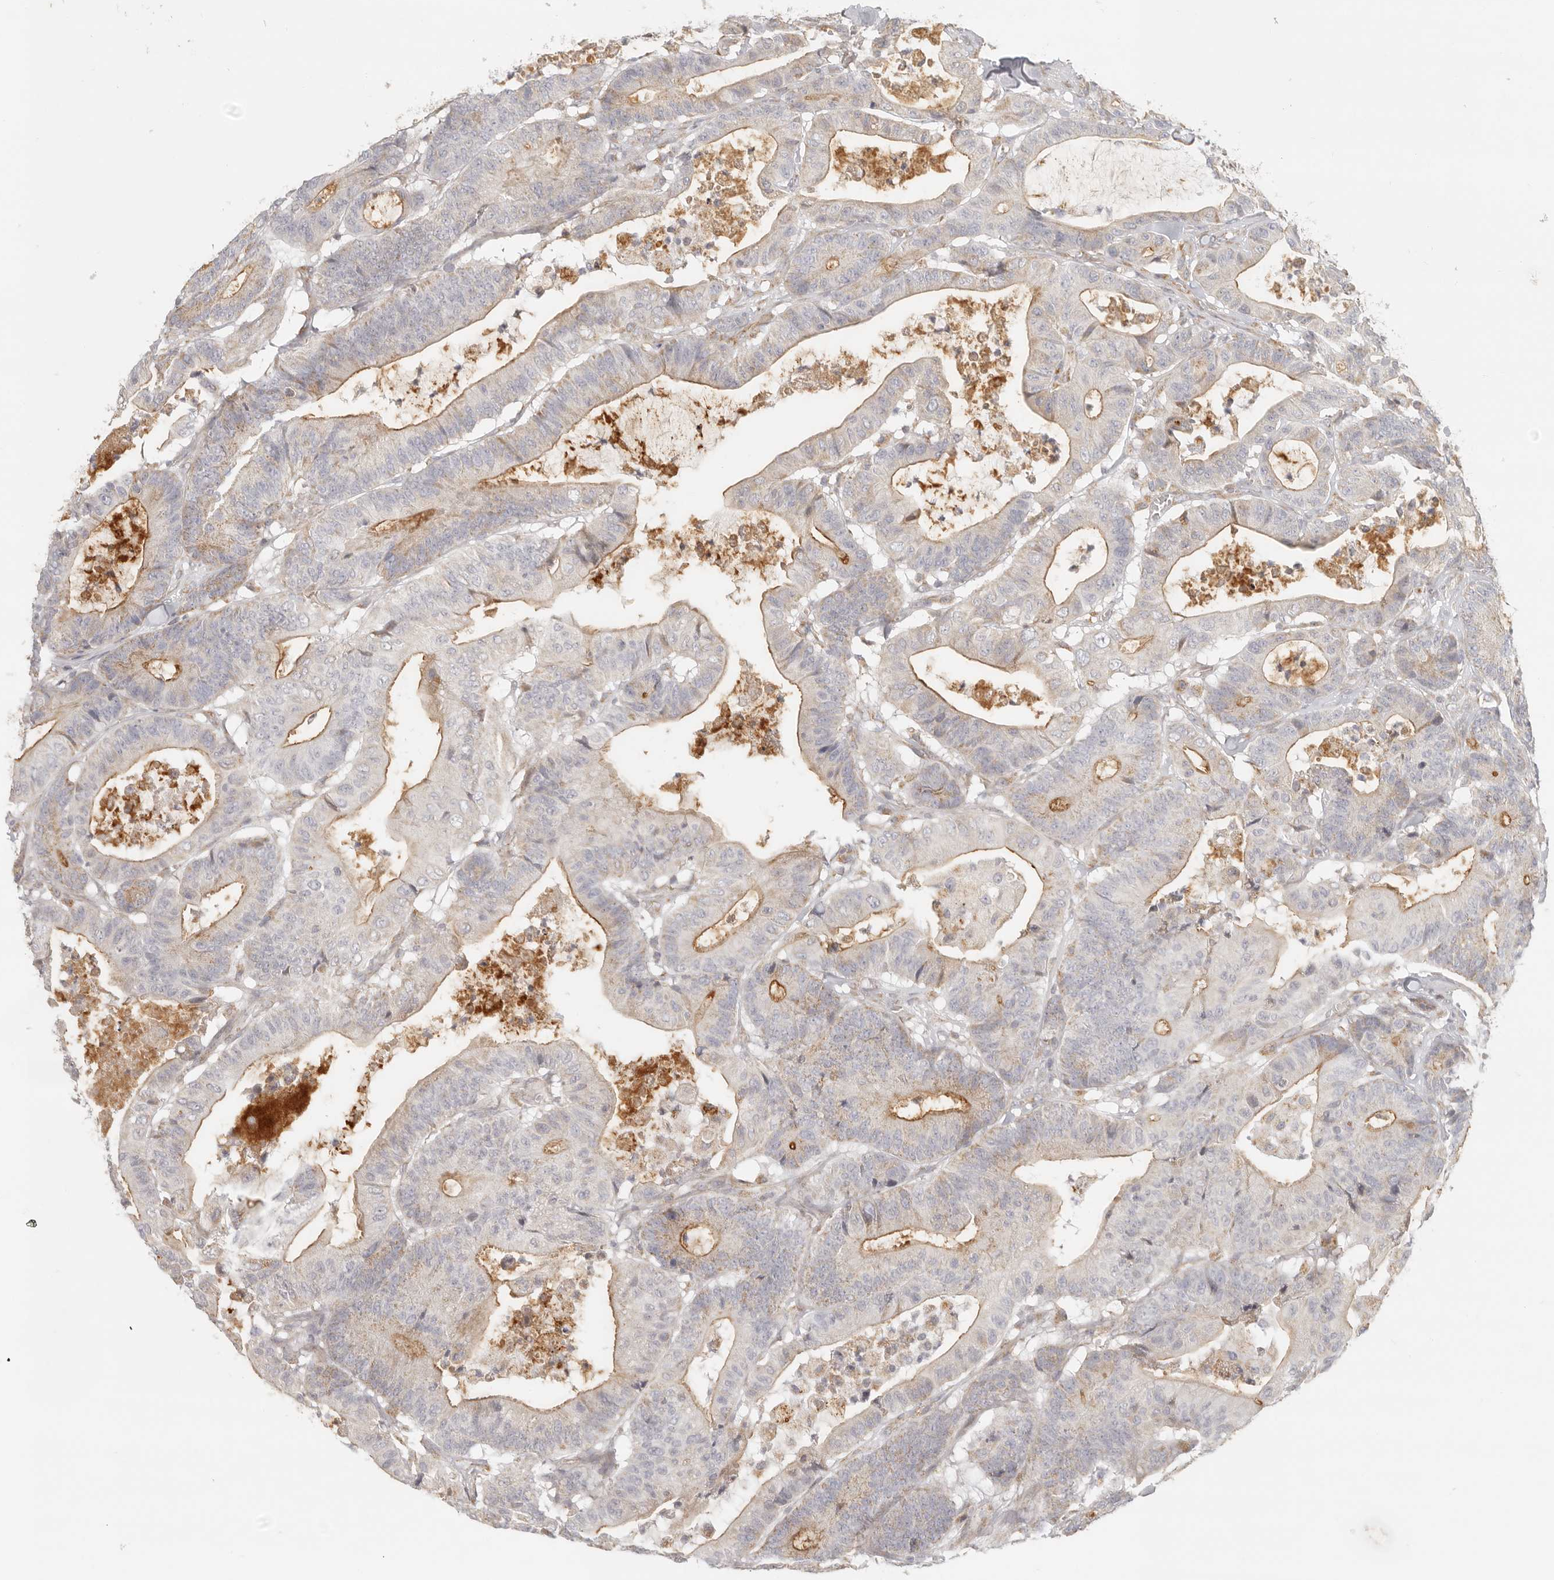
{"staining": {"intensity": "moderate", "quantity": "25%-75%", "location": "cytoplasmic/membranous"}, "tissue": "colorectal cancer", "cell_type": "Tumor cells", "image_type": "cancer", "snomed": [{"axis": "morphology", "description": "Adenocarcinoma, NOS"}, {"axis": "topography", "description": "Colon"}], "caption": "Immunohistochemistry (IHC) micrograph of neoplastic tissue: colorectal cancer (adenocarcinoma) stained using immunohistochemistry demonstrates medium levels of moderate protein expression localized specifically in the cytoplasmic/membranous of tumor cells, appearing as a cytoplasmic/membranous brown color.", "gene": "KDF1", "patient": {"sex": "female", "age": 84}}